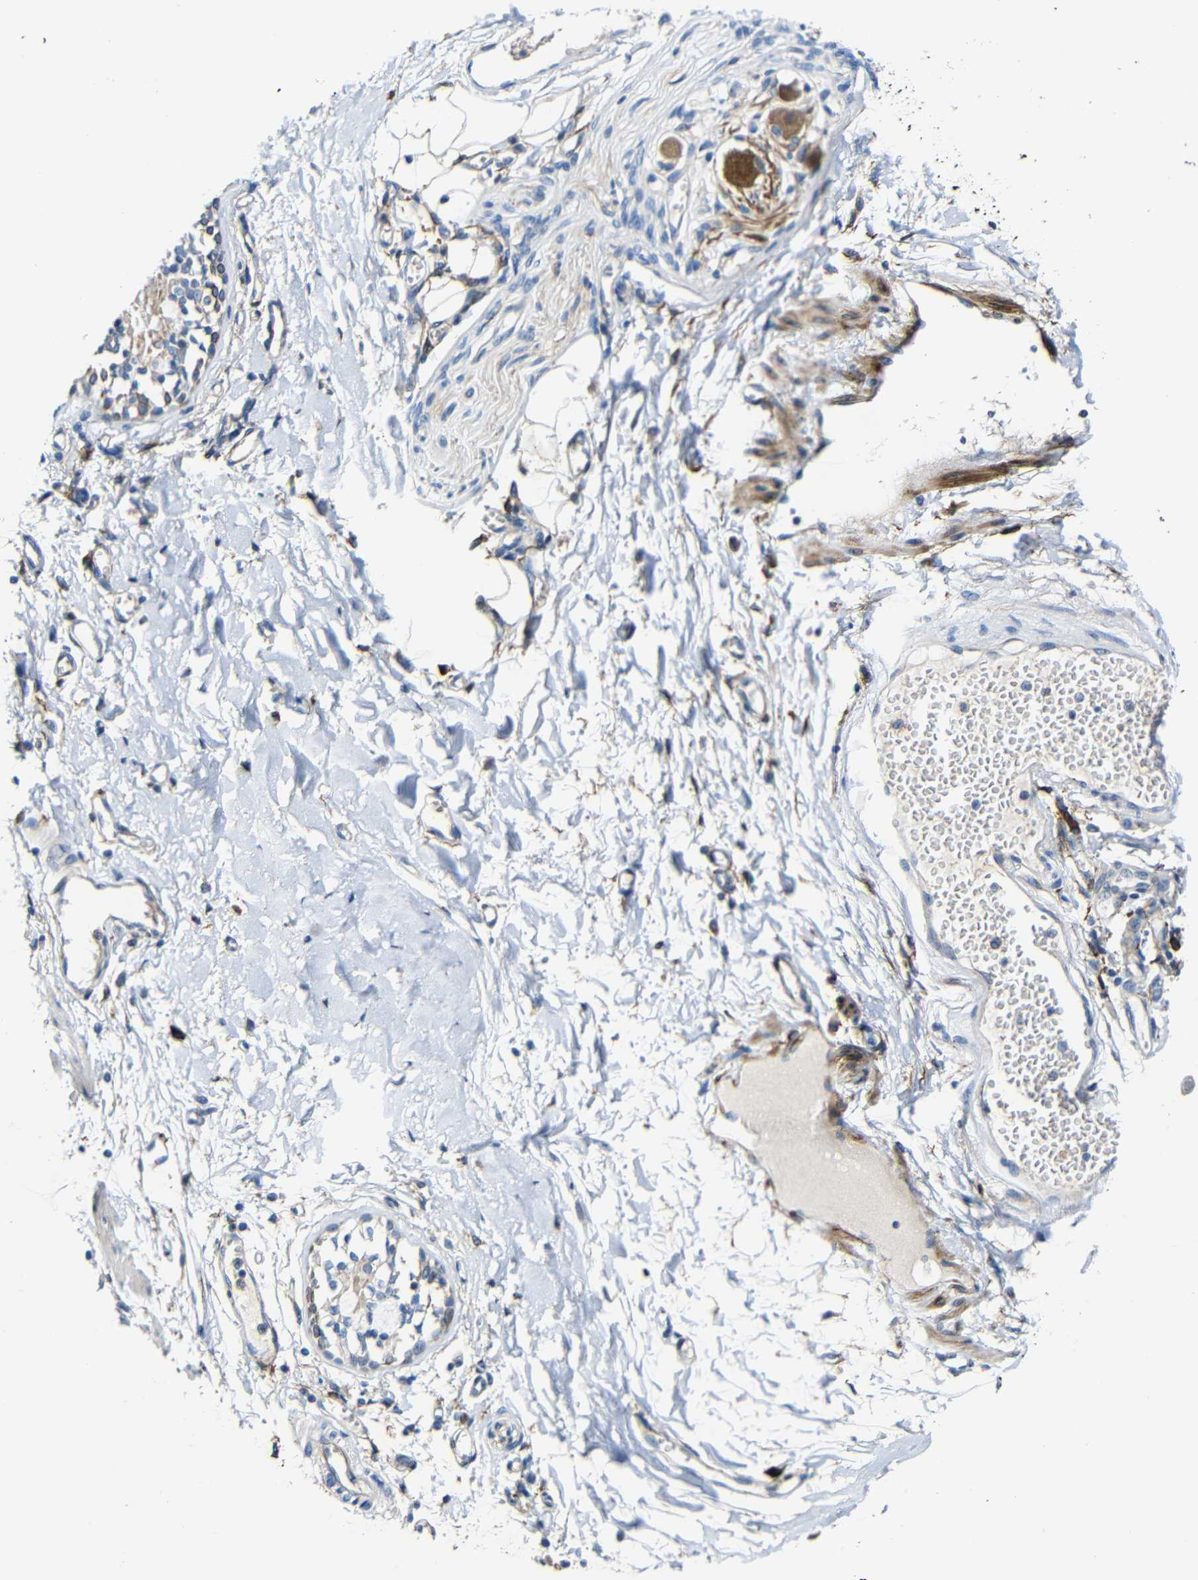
{"staining": {"intensity": "weak", "quantity": "<25%", "location": "cytoplasmic/membranous"}, "tissue": "bronchus", "cell_type": "Respiratory epithelial cells", "image_type": "normal", "snomed": [{"axis": "morphology", "description": "Normal tissue, NOS"}, {"axis": "topography", "description": "Bronchus"}, {"axis": "topography", "description": "Lung"}], "caption": "IHC of normal human bronchus displays no staining in respiratory epithelial cells. (Brightfield microscopy of DAB (3,3'-diaminobenzidine) immunohistochemistry at high magnification).", "gene": "DCLK1", "patient": {"sex": "female", "age": 56}}